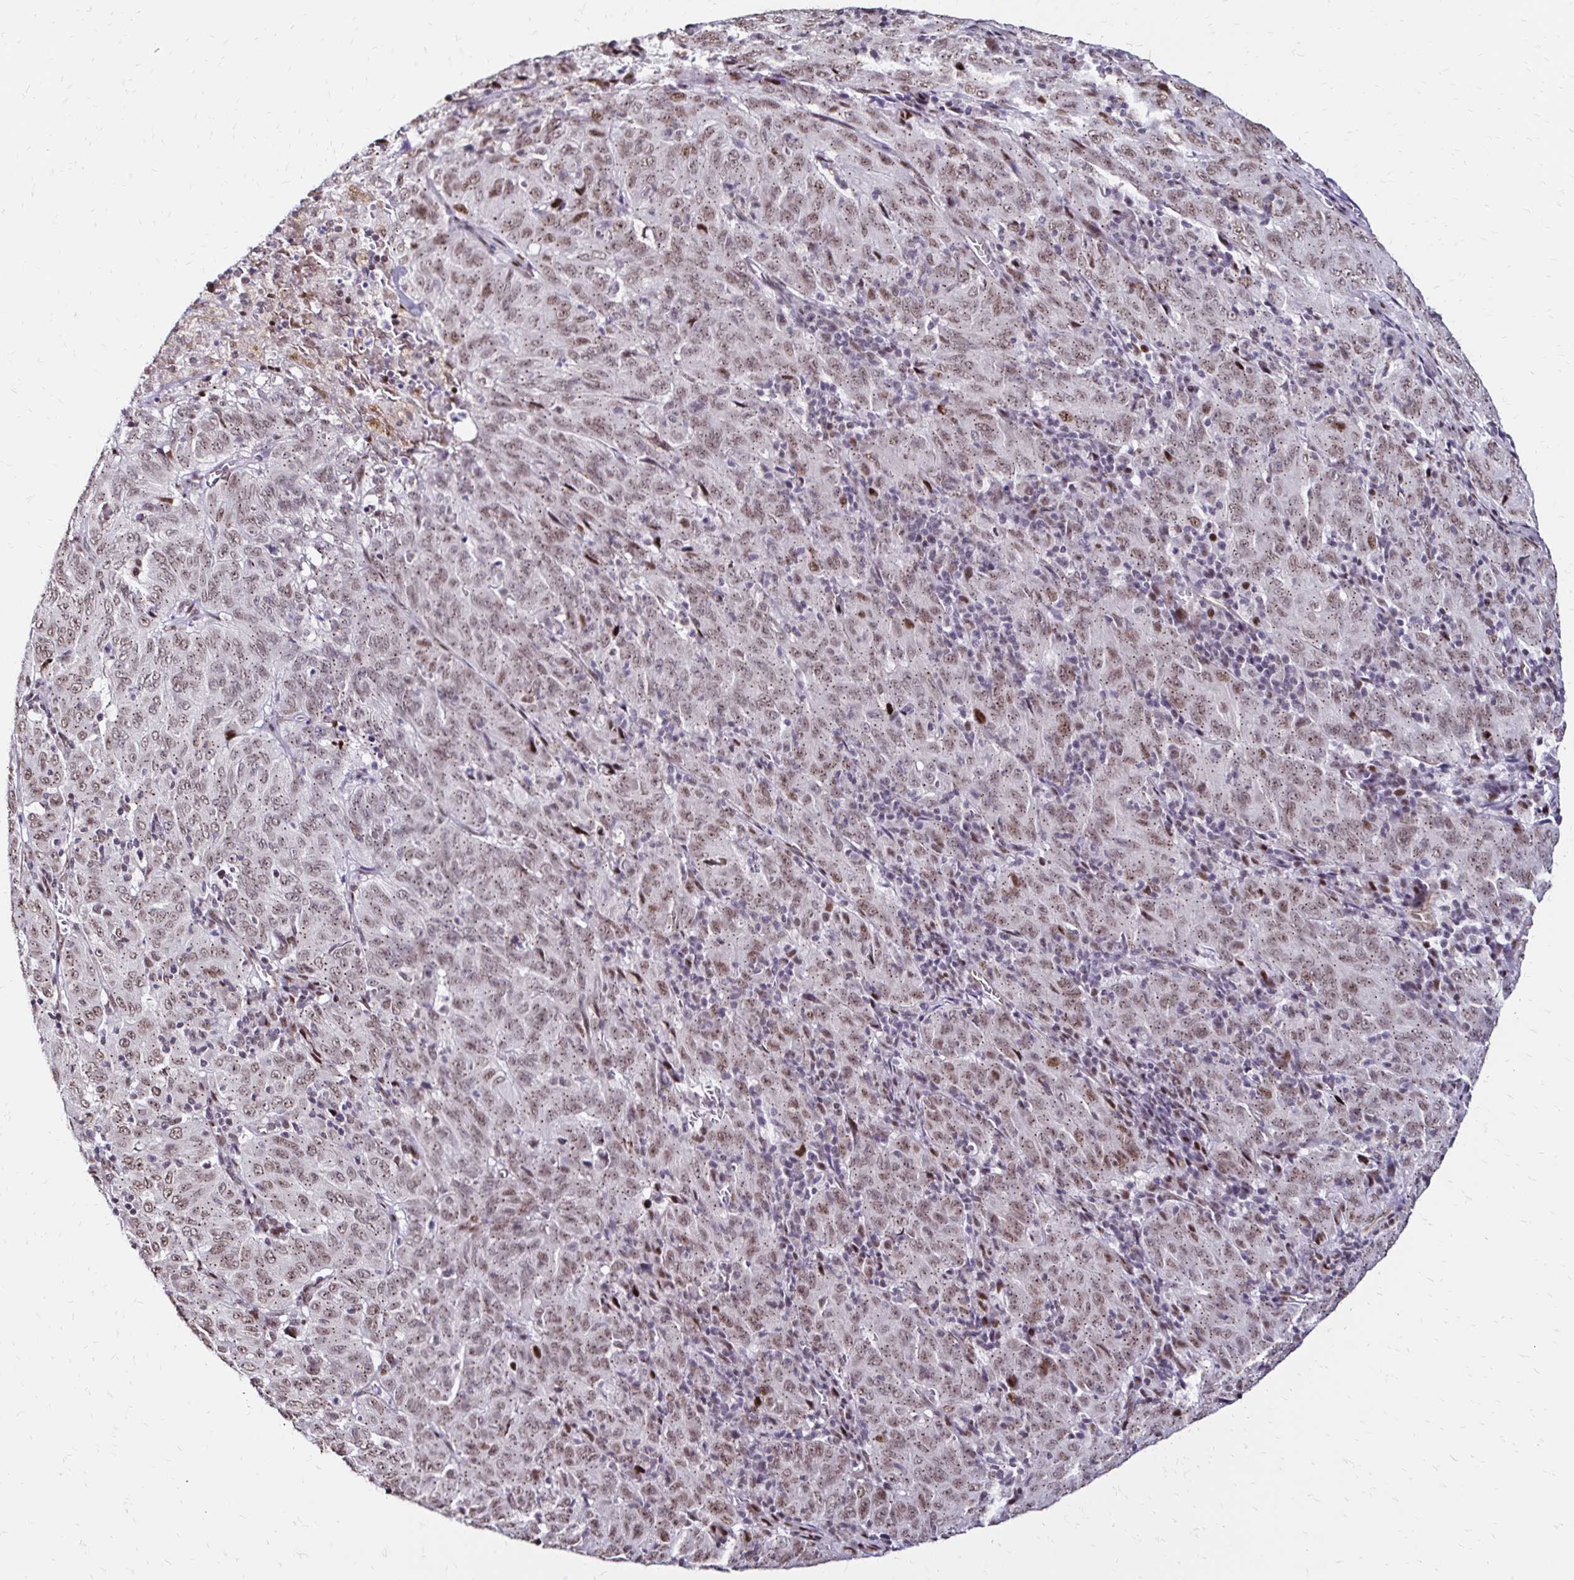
{"staining": {"intensity": "weak", "quantity": ">75%", "location": "cytoplasmic/membranous,nuclear"}, "tissue": "pancreatic cancer", "cell_type": "Tumor cells", "image_type": "cancer", "snomed": [{"axis": "morphology", "description": "Adenocarcinoma, NOS"}, {"axis": "topography", "description": "Pancreas"}], "caption": "Approximately >75% of tumor cells in pancreatic cancer (adenocarcinoma) display weak cytoplasmic/membranous and nuclear protein expression as visualized by brown immunohistochemical staining.", "gene": "TOB1", "patient": {"sex": "male", "age": 63}}